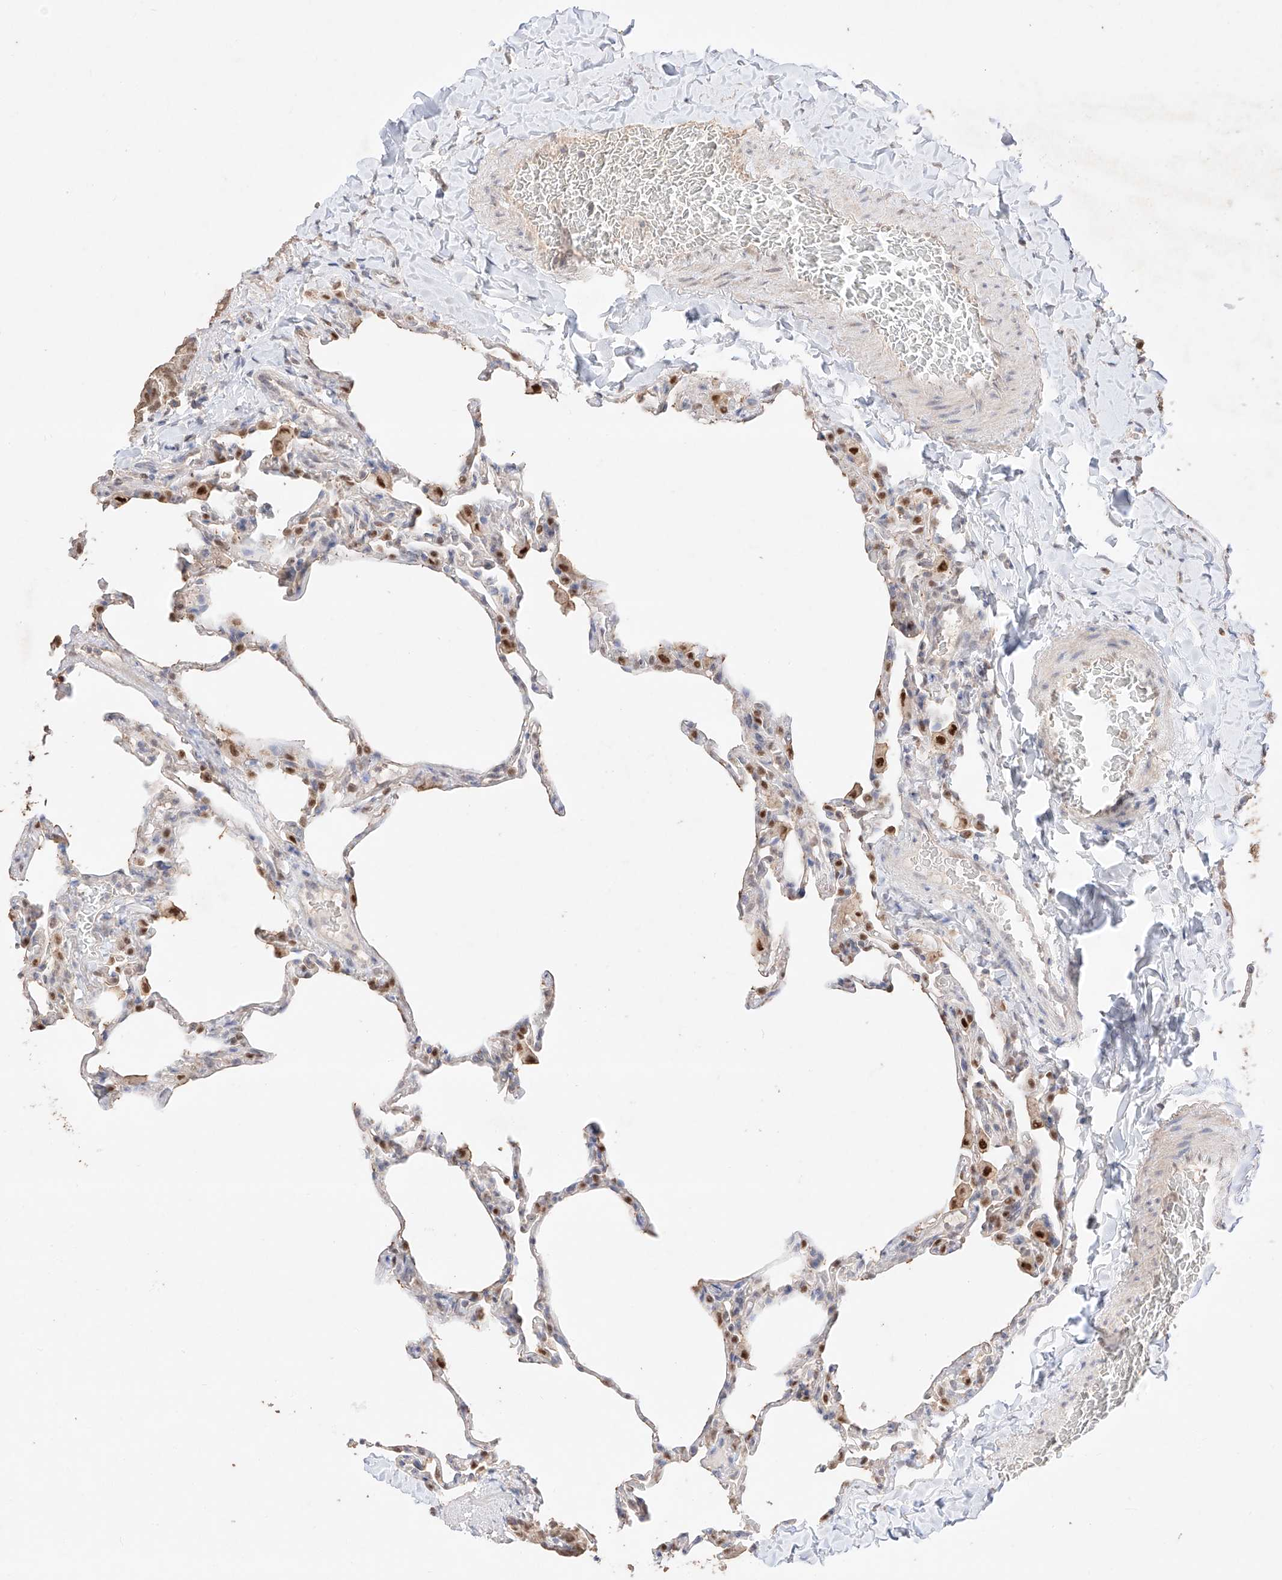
{"staining": {"intensity": "moderate", "quantity": "<25%", "location": "nuclear"}, "tissue": "lung", "cell_type": "Alveolar cells", "image_type": "normal", "snomed": [{"axis": "morphology", "description": "Normal tissue, NOS"}, {"axis": "topography", "description": "Lung"}], "caption": "Immunohistochemical staining of benign lung displays <25% levels of moderate nuclear protein staining in about <25% of alveolar cells. The staining was performed using DAB (3,3'-diaminobenzidine) to visualize the protein expression in brown, while the nuclei were stained in blue with hematoxylin (Magnification: 20x).", "gene": "APIP", "patient": {"sex": "male", "age": 20}}